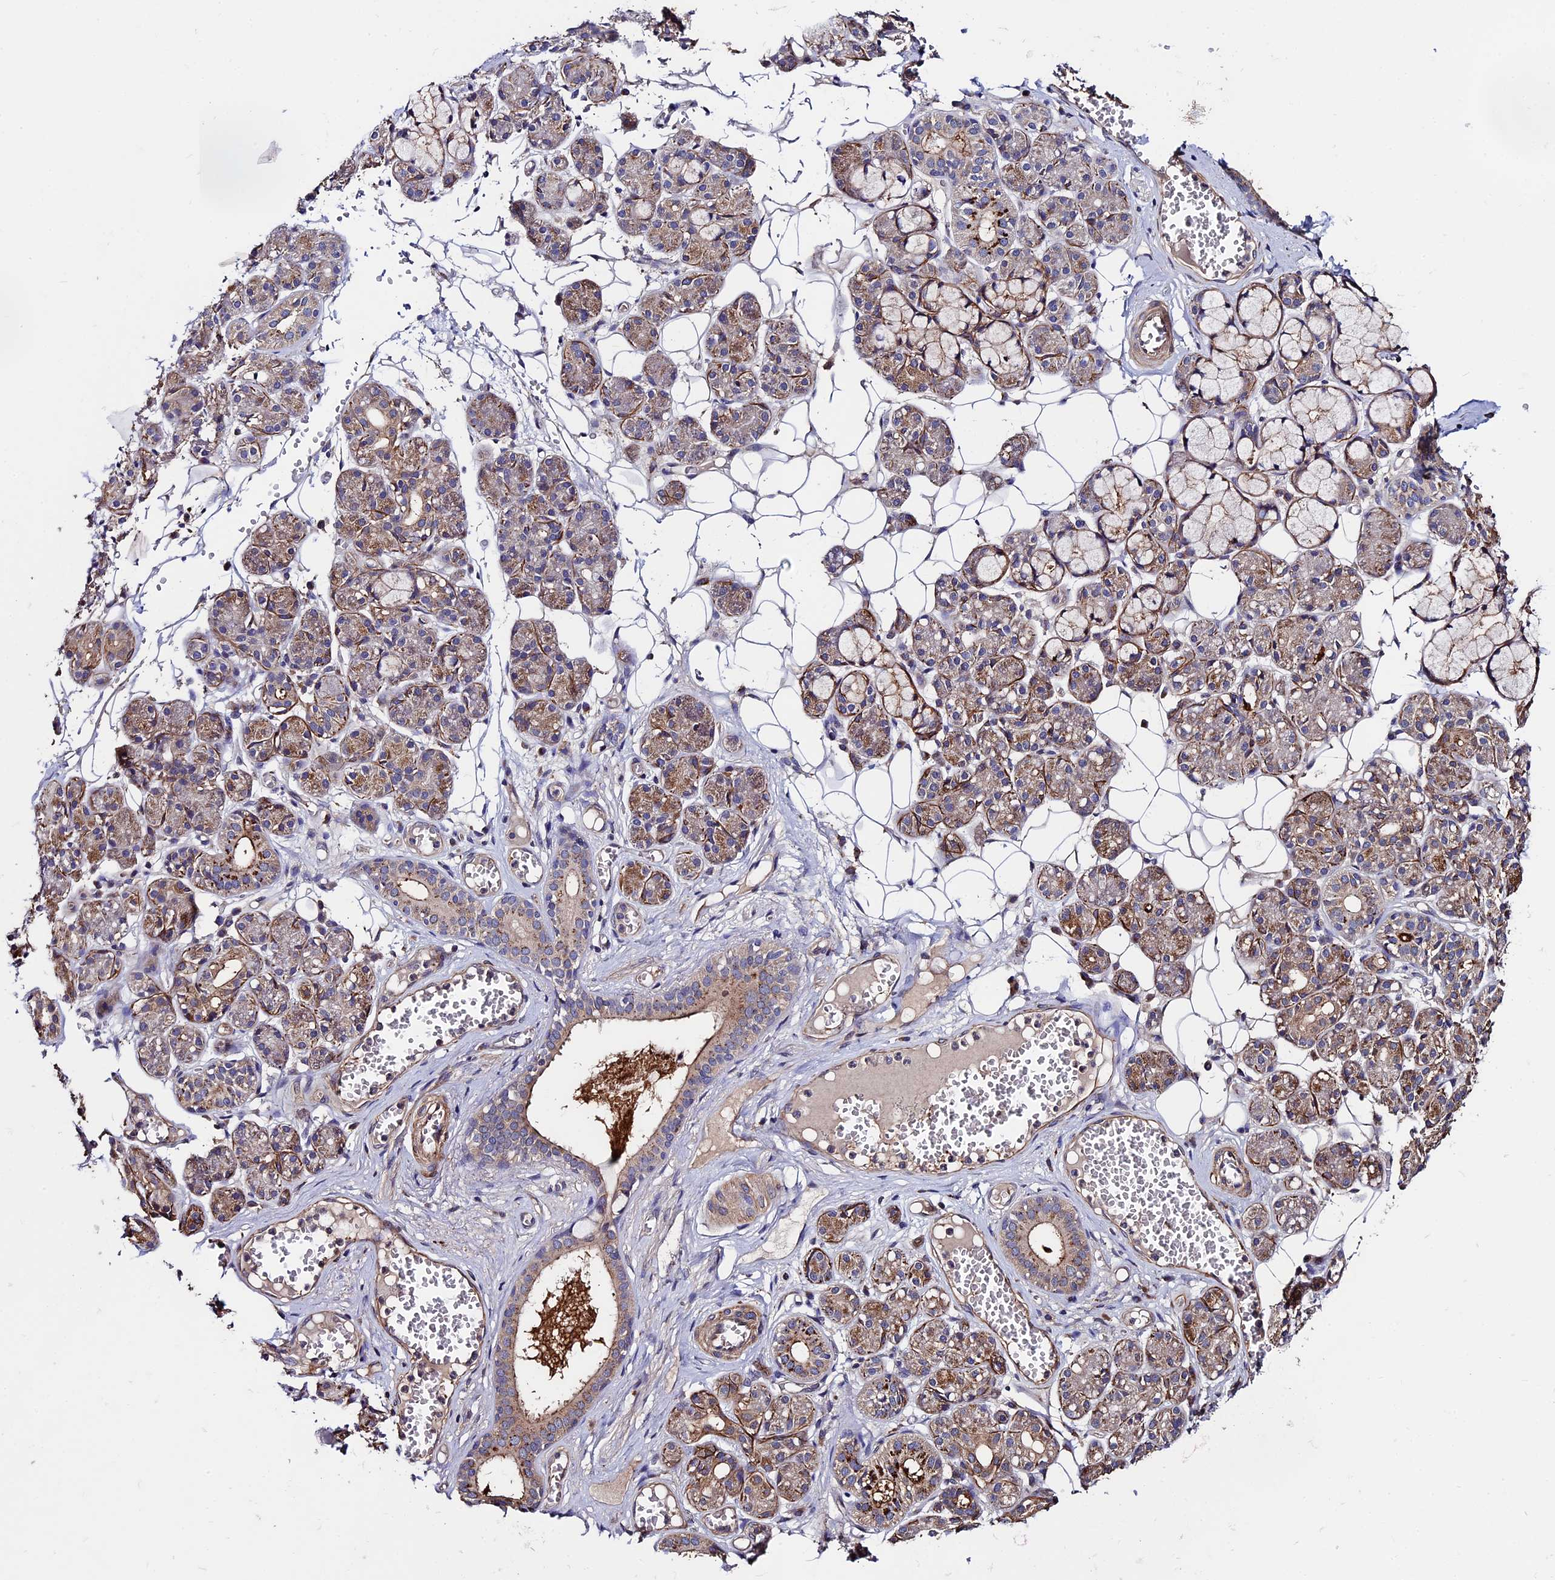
{"staining": {"intensity": "moderate", "quantity": "25%-75%", "location": "cytoplasmic/membranous"}, "tissue": "salivary gland", "cell_type": "Glandular cells", "image_type": "normal", "snomed": [{"axis": "morphology", "description": "Normal tissue, NOS"}, {"axis": "topography", "description": "Salivary gland"}], "caption": "A medium amount of moderate cytoplasmic/membranous expression is present in approximately 25%-75% of glandular cells in unremarkable salivary gland.", "gene": "SLC9A5", "patient": {"sex": "male", "age": 63}}